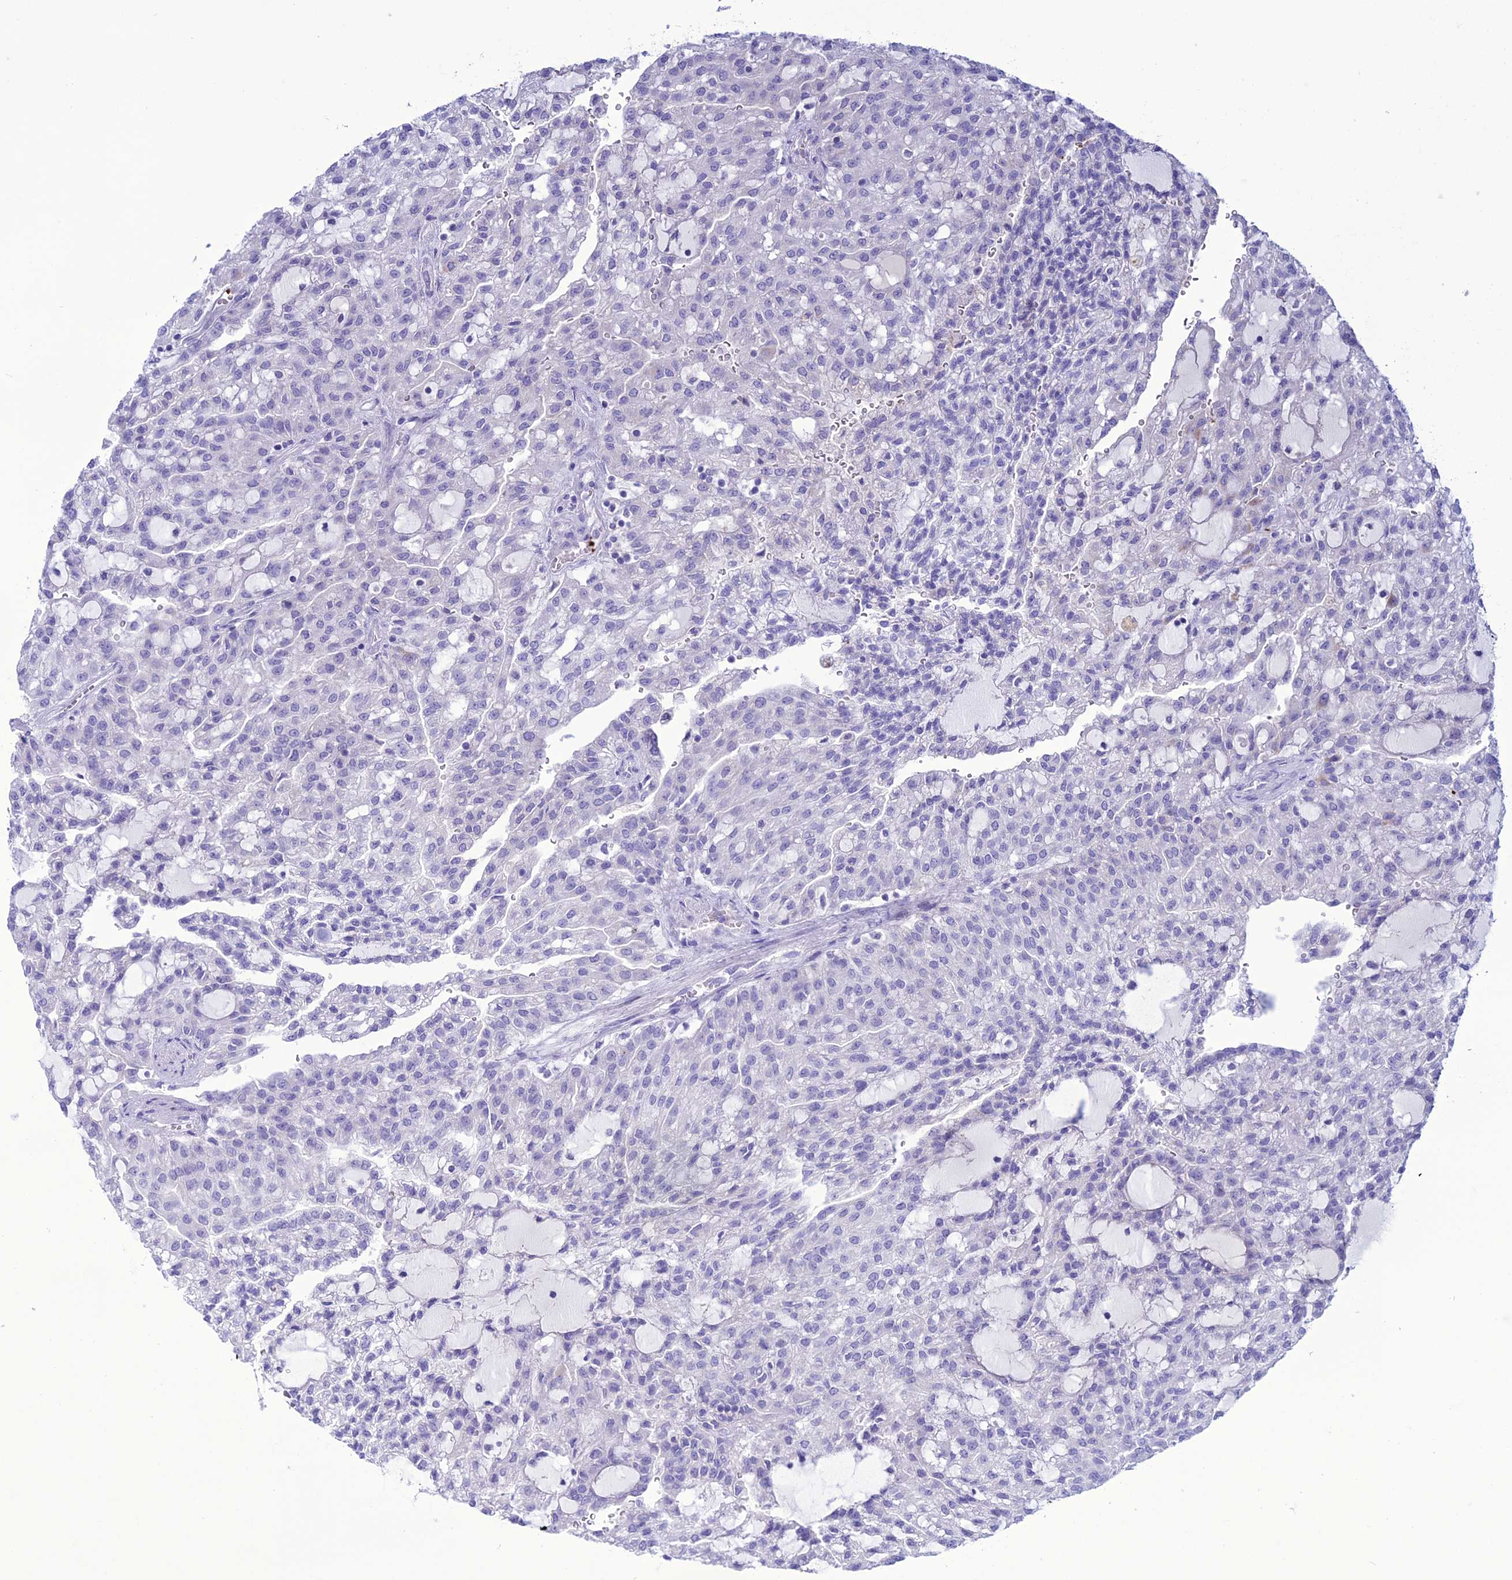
{"staining": {"intensity": "negative", "quantity": "none", "location": "none"}, "tissue": "renal cancer", "cell_type": "Tumor cells", "image_type": "cancer", "snomed": [{"axis": "morphology", "description": "Adenocarcinoma, NOS"}, {"axis": "topography", "description": "Kidney"}], "caption": "Adenocarcinoma (renal) stained for a protein using immunohistochemistry demonstrates no expression tumor cells.", "gene": "C21orf140", "patient": {"sex": "male", "age": 63}}